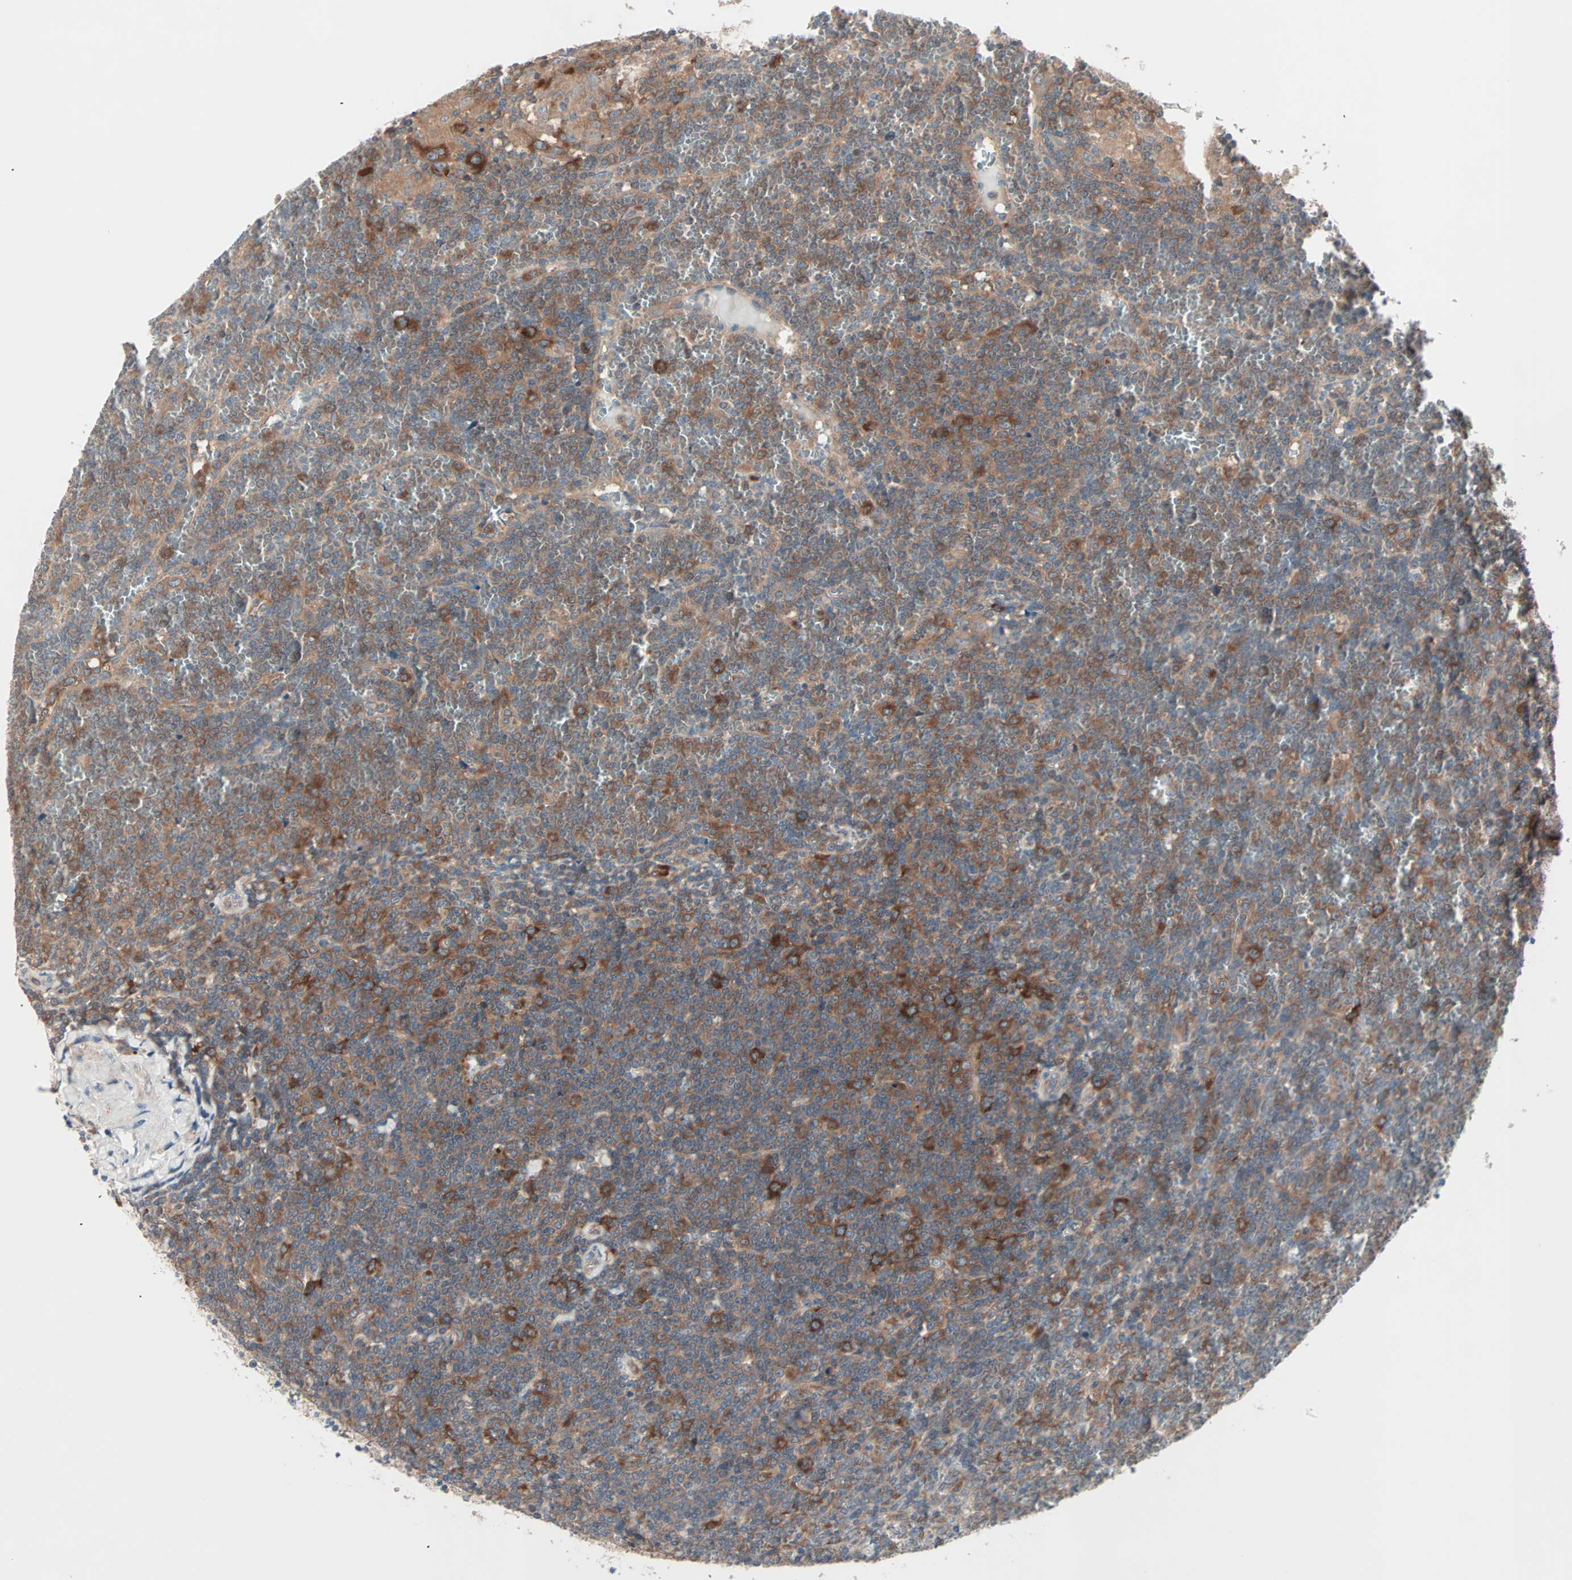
{"staining": {"intensity": "moderate", "quantity": ">75%", "location": "cytoplasmic/membranous"}, "tissue": "lymphoma", "cell_type": "Tumor cells", "image_type": "cancer", "snomed": [{"axis": "morphology", "description": "Malignant lymphoma, non-Hodgkin's type, Low grade"}, {"axis": "topography", "description": "Spleen"}], "caption": "Immunohistochemical staining of human lymphoma shows medium levels of moderate cytoplasmic/membranous protein positivity in approximately >75% of tumor cells. (DAB (3,3'-diaminobenzidine) = brown stain, brightfield microscopy at high magnification).", "gene": "CAD", "patient": {"sex": "female", "age": 19}}